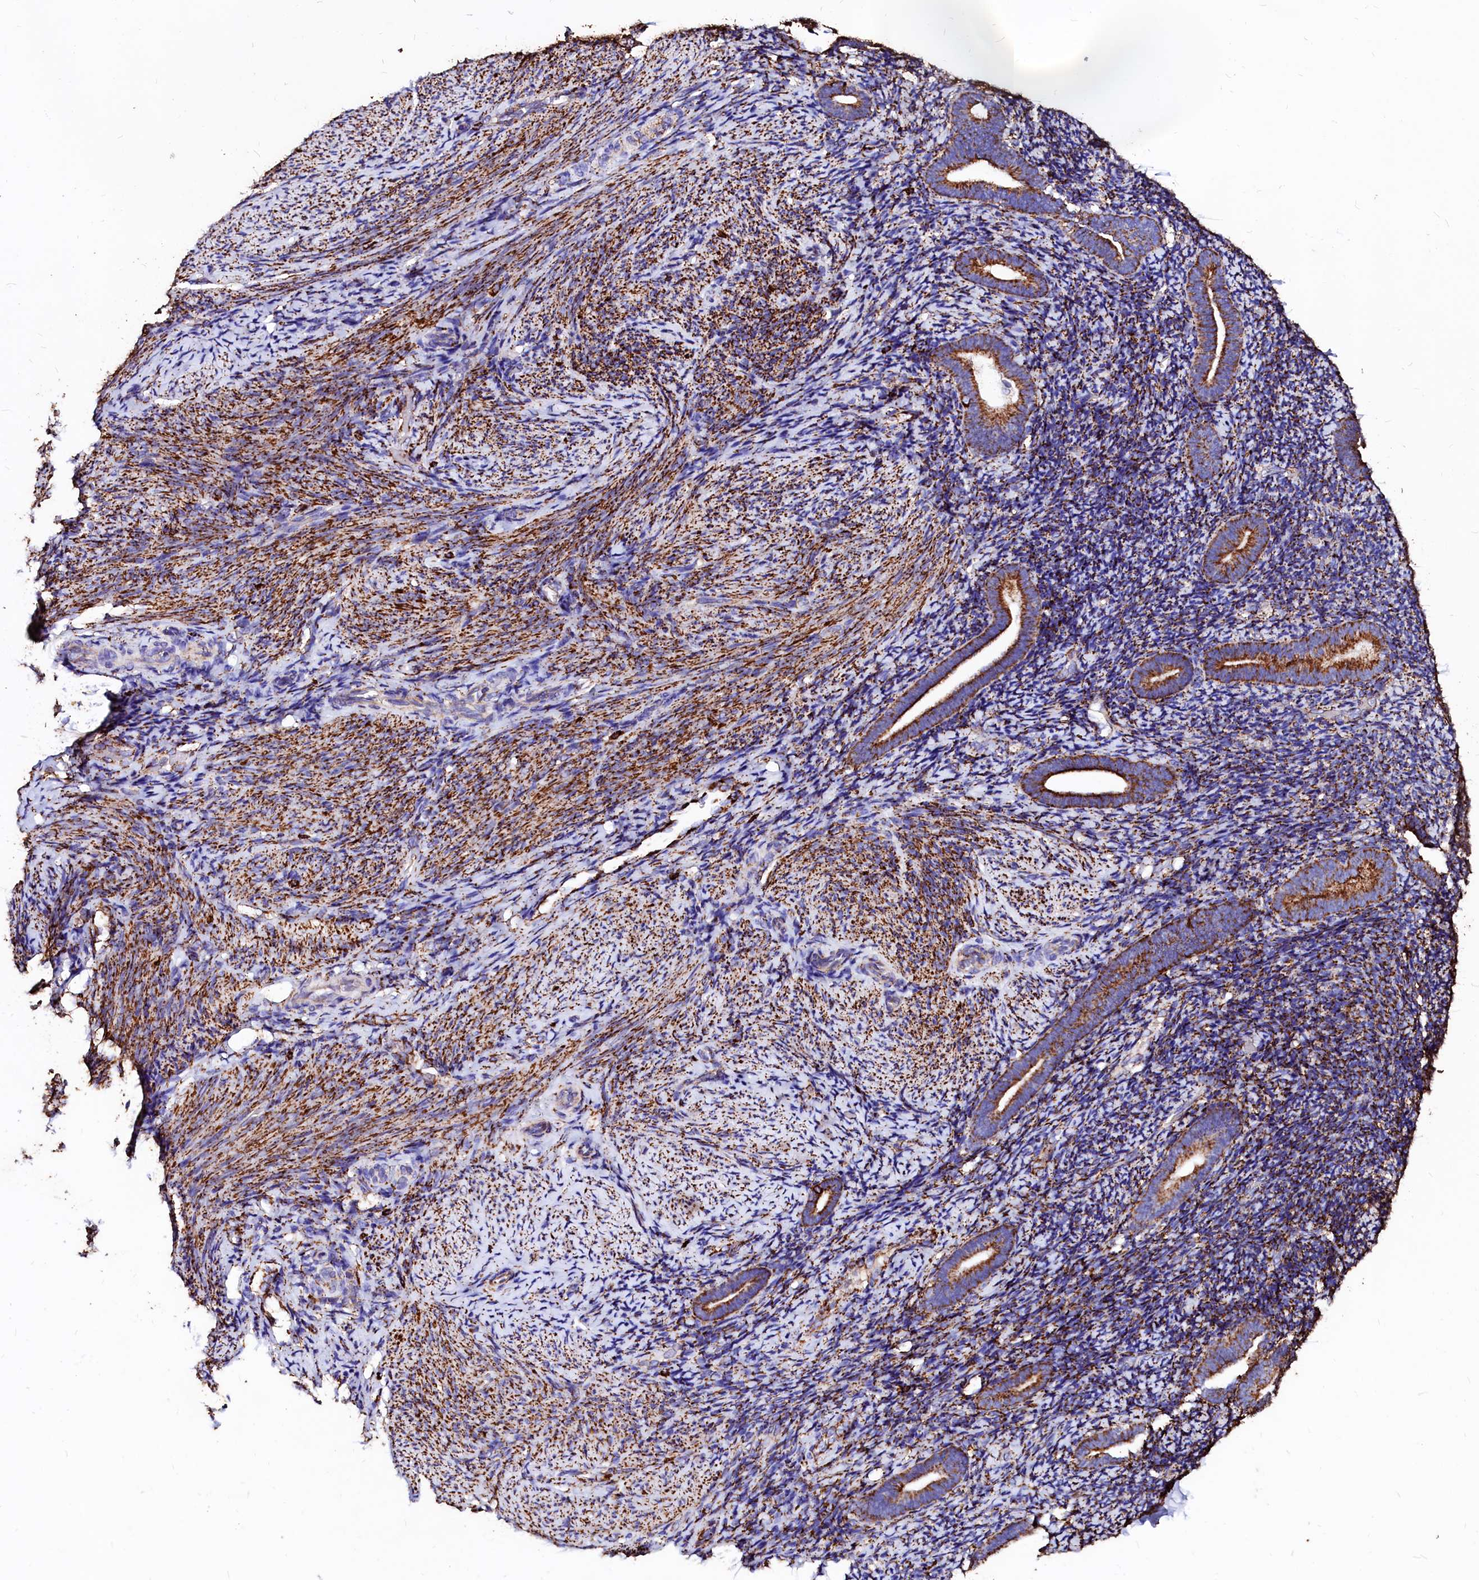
{"staining": {"intensity": "strong", "quantity": ">75%", "location": "cytoplasmic/membranous"}, "tissue": "endometrium", "cell_type": "Cells in endometrial stroma", "image_type": "normal", "snomed": [{"axis": "morphology", "description": "Normal tissue, NOS"}, {"axis": "topography", "description": "Endometrium"}], "caption": "The immunohistochemical stain labels strong cytoplasmic/membranous expression in cells in endometrial stroma of benign endometrium. The staining was performed using DAB (3,3'-diaminobenzidine), with brown indicating positive protein expression. Nuclei are stained blue with hematoxylin.", "gene": "MAOB", "patient": {"sex": "female", "age": 51}}